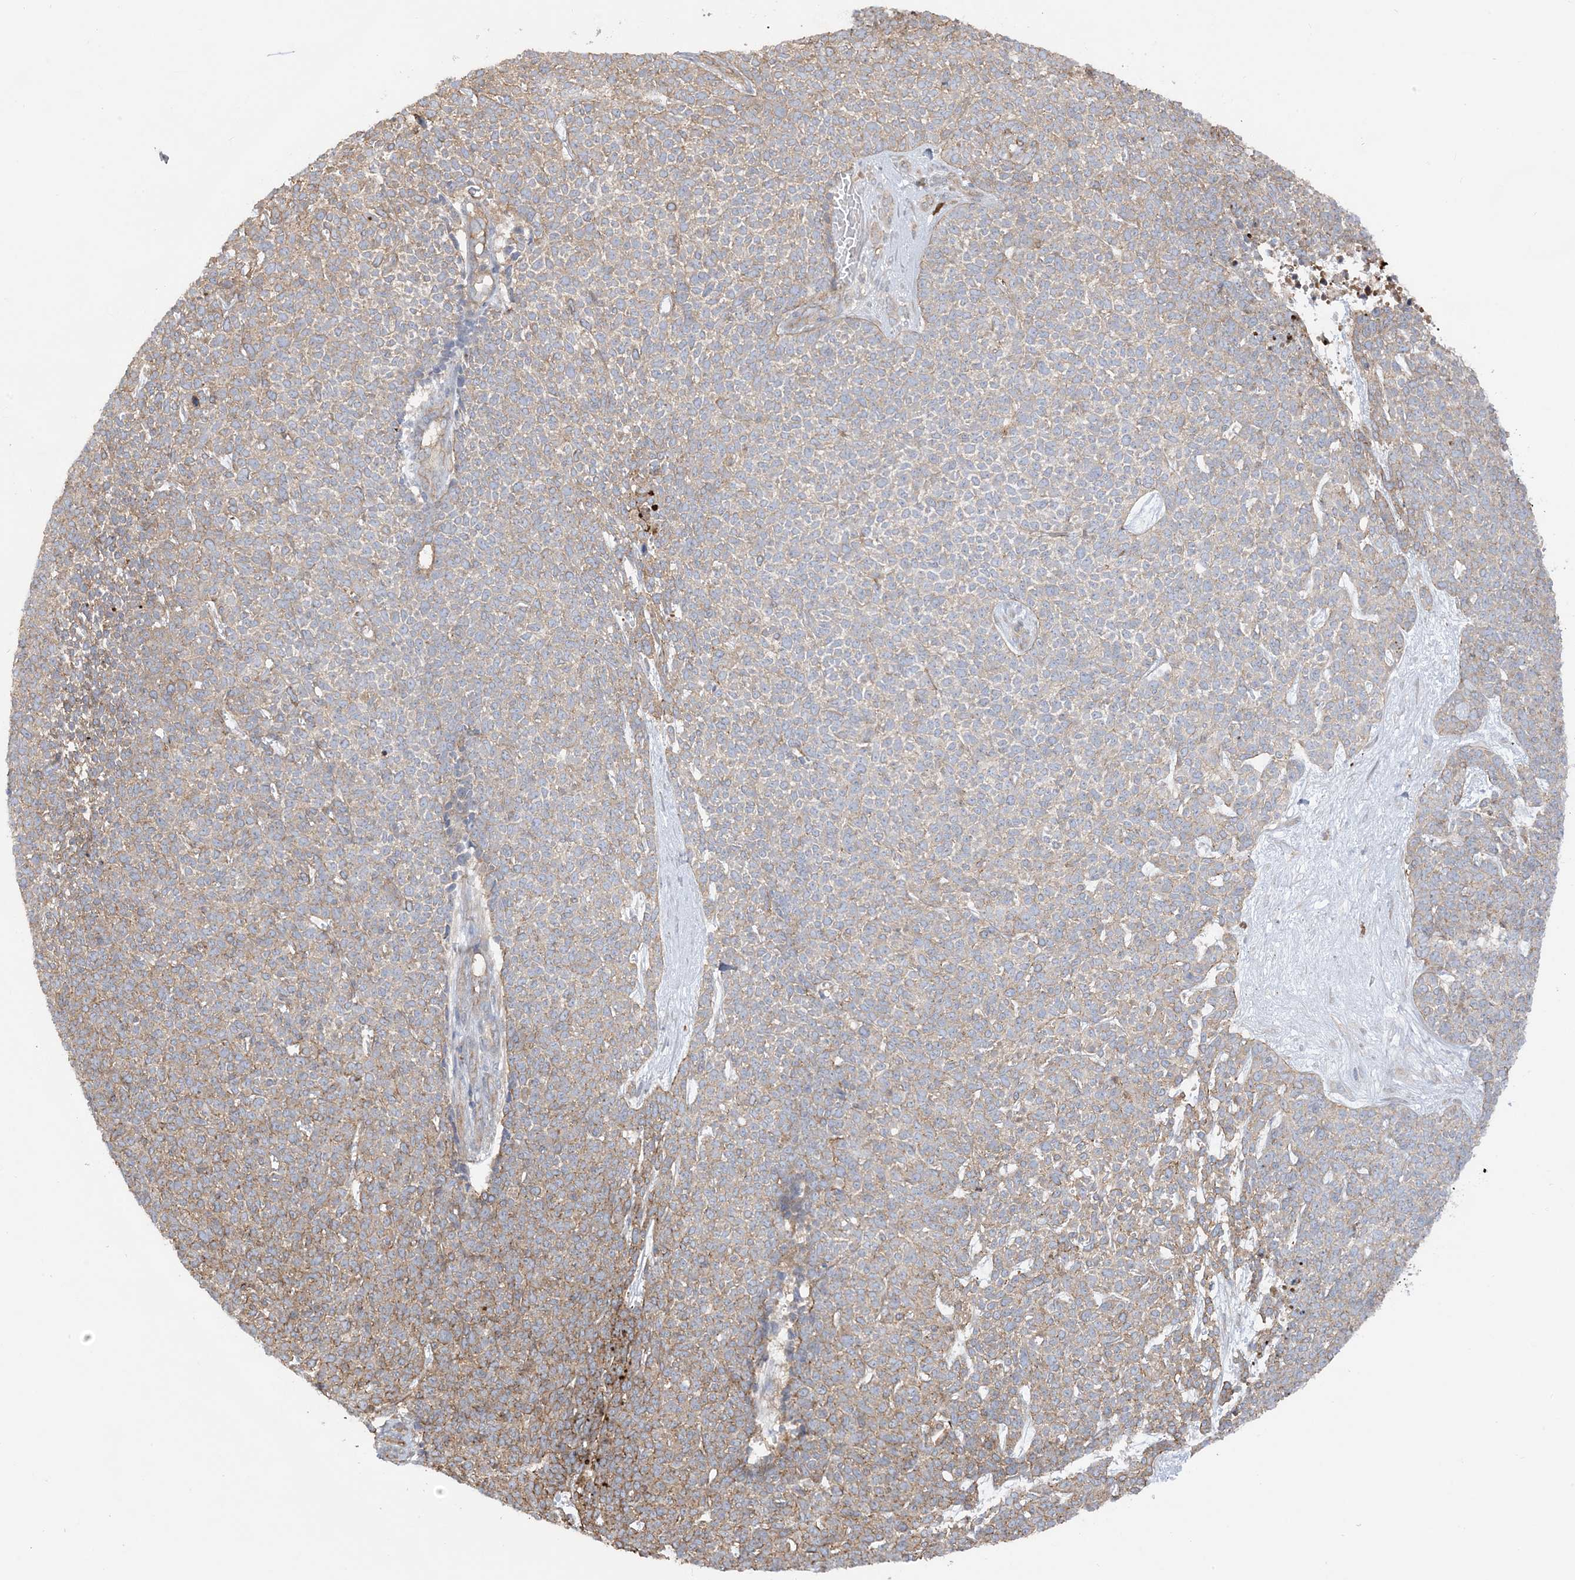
{"staining": {"intensity": "weak", "quantity": "25%-75%", "location": "cytoplasmic/membranous"}, "tissue": "skin cancer", "cell_type": "Tumor cells", "image_type": "cancer", "snomed": [{"axis": "morphology", "description": "Basal cell carcinoma"}, {"axis": "topography", "description": "Skin"}], "caption": "The image demonstrates a brown stain indicating the presence of a protein in the cytoplasmic/membranous of tumor cells in skin cancer (basal cell carcinoma). (DAB (3,3'-diaminobenzidine) = brown stain, brightfield microscopy at high magnification).", "gene": "ICMT", "patient": {"sex": "female", "age": 84}}